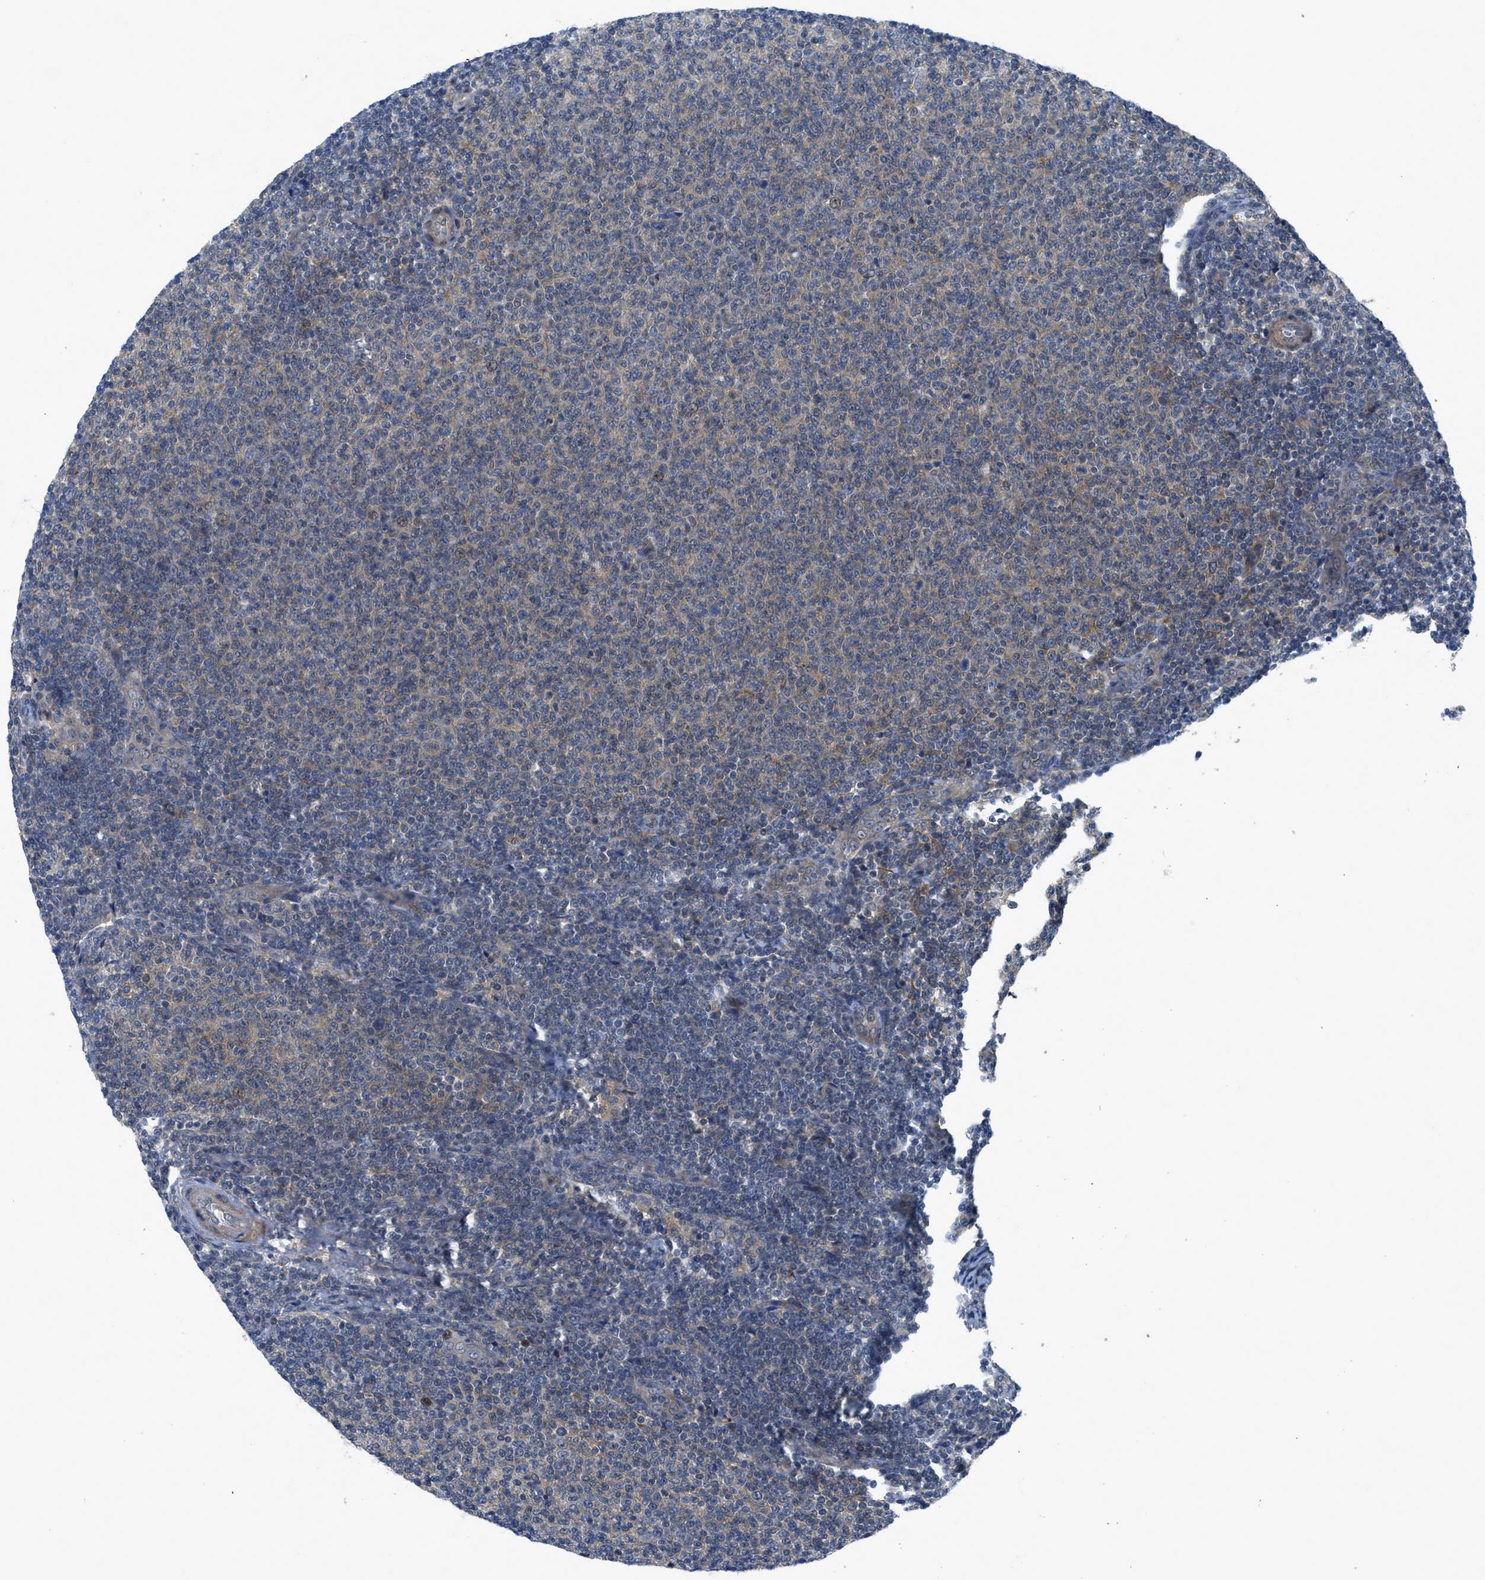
{"staining": {"intensity": "negative", "quantity": "none", "location": "none"}, "tissue": "lymphoma", "cell_type": "Tumor cells", "image_type": "cancer", "snomed": [{"axis": "morphology", "description": "Malignant lymphoma, non-Hodgkin's type, Low grade"}, {"axis": "topography", "description": "Lymph node"}], "caption": "Protein analysis of lymphoma exhibits no significant positivity in tumor cells.", "gene": "PANX1", "patient": {"sex": "male", "age": 66}}